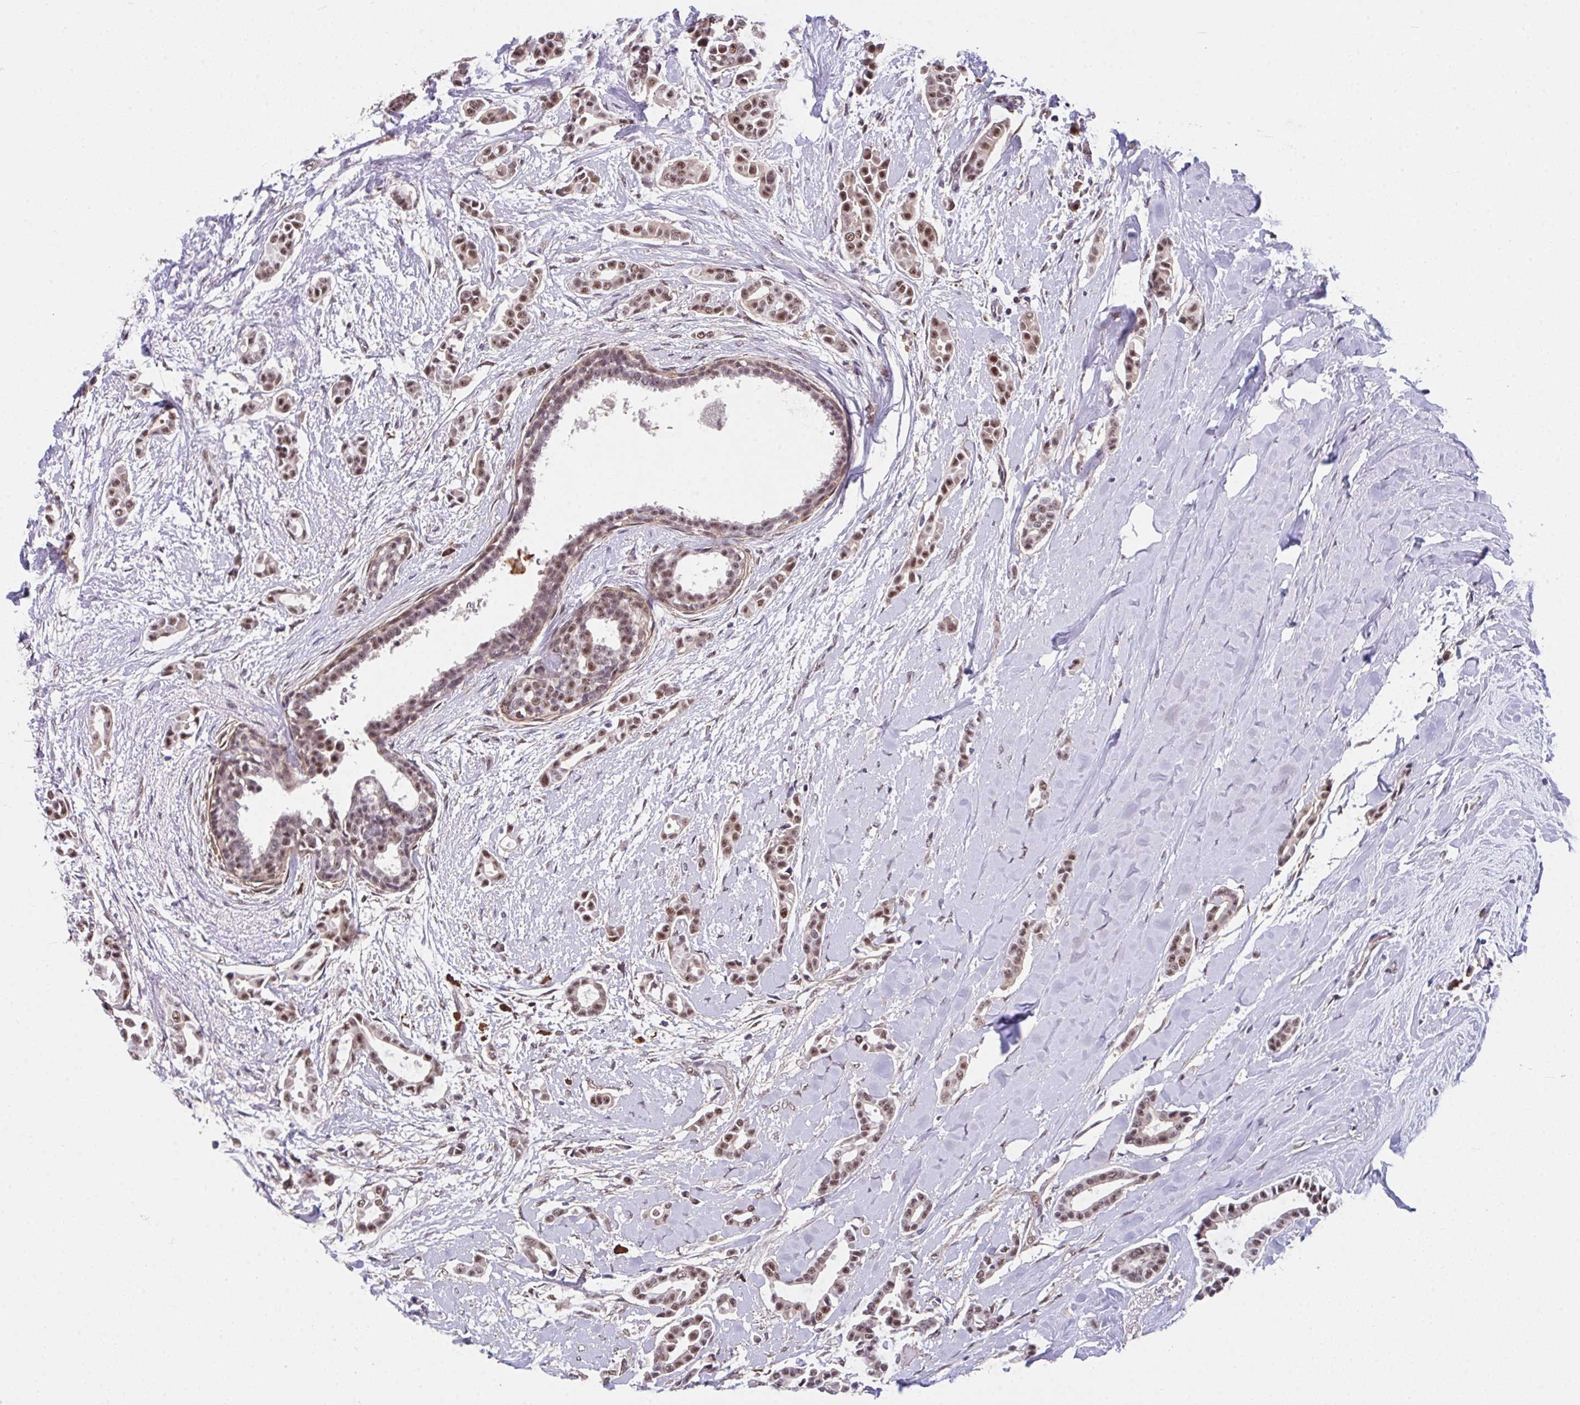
{"staining": {"intensity": "moderate", "quantity": ">75%", "location": "nuclear"}, "tissue": "breast cancer", "cell_type": "Tumor cells", "image_type": "cancer", "snomed": [{"axis": "morphology", "description": "Duct carcinoma"}, {"axis": "topography", "description": "Breast"}], "caption": "High-magnification brightfield microscopy of invasive ductal carcinoma (breast) stained with DAB (brown) and counterstained with hematoxylin (blue). tumor cells exhibit moderate nuclear positivity is seen in about>75% of cells.", "gene": "RBBP6", "patient": {"sex": "female", "age": 64}}